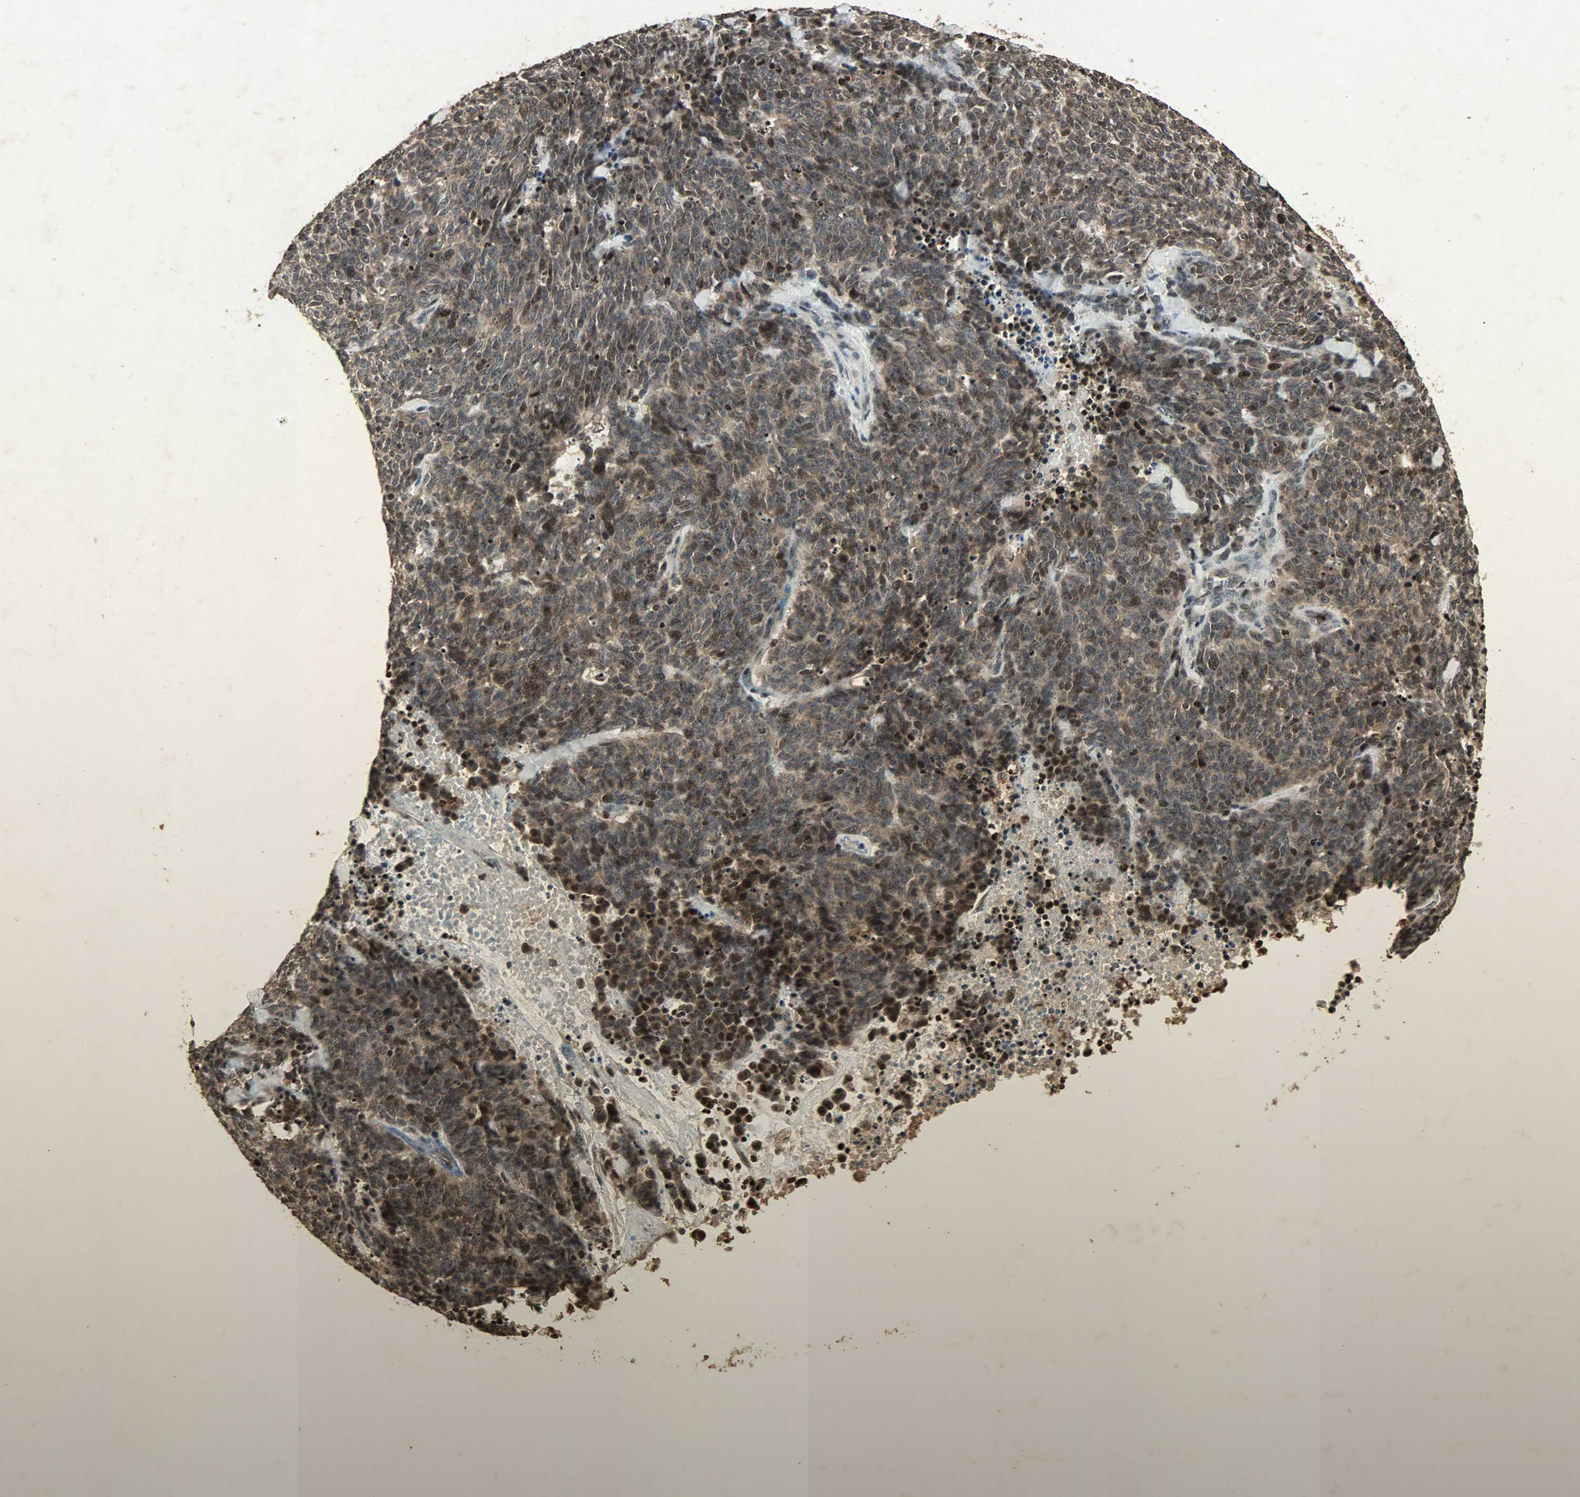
{"staining": {"intensity": "strong", "quantity": ">75%", "location": "cytoplasmic/membranous,nuclear"}, "tissue": "lung cancer", "cell_type": "Tumor cells", "image_type": "cancer", "snomed": [{"axis": "morphology", "description": "Neoplasm, malignant, NOS"}, {"axis": "topography", "description": "Lung"}], "caption": "Strong cytoplasmic/membranous and nuclear staining is identified in approximately >75% of tumor cells in lung cancer.", "gene": "PPP3R1", "patient": {"sex": "female", "age": 58}}